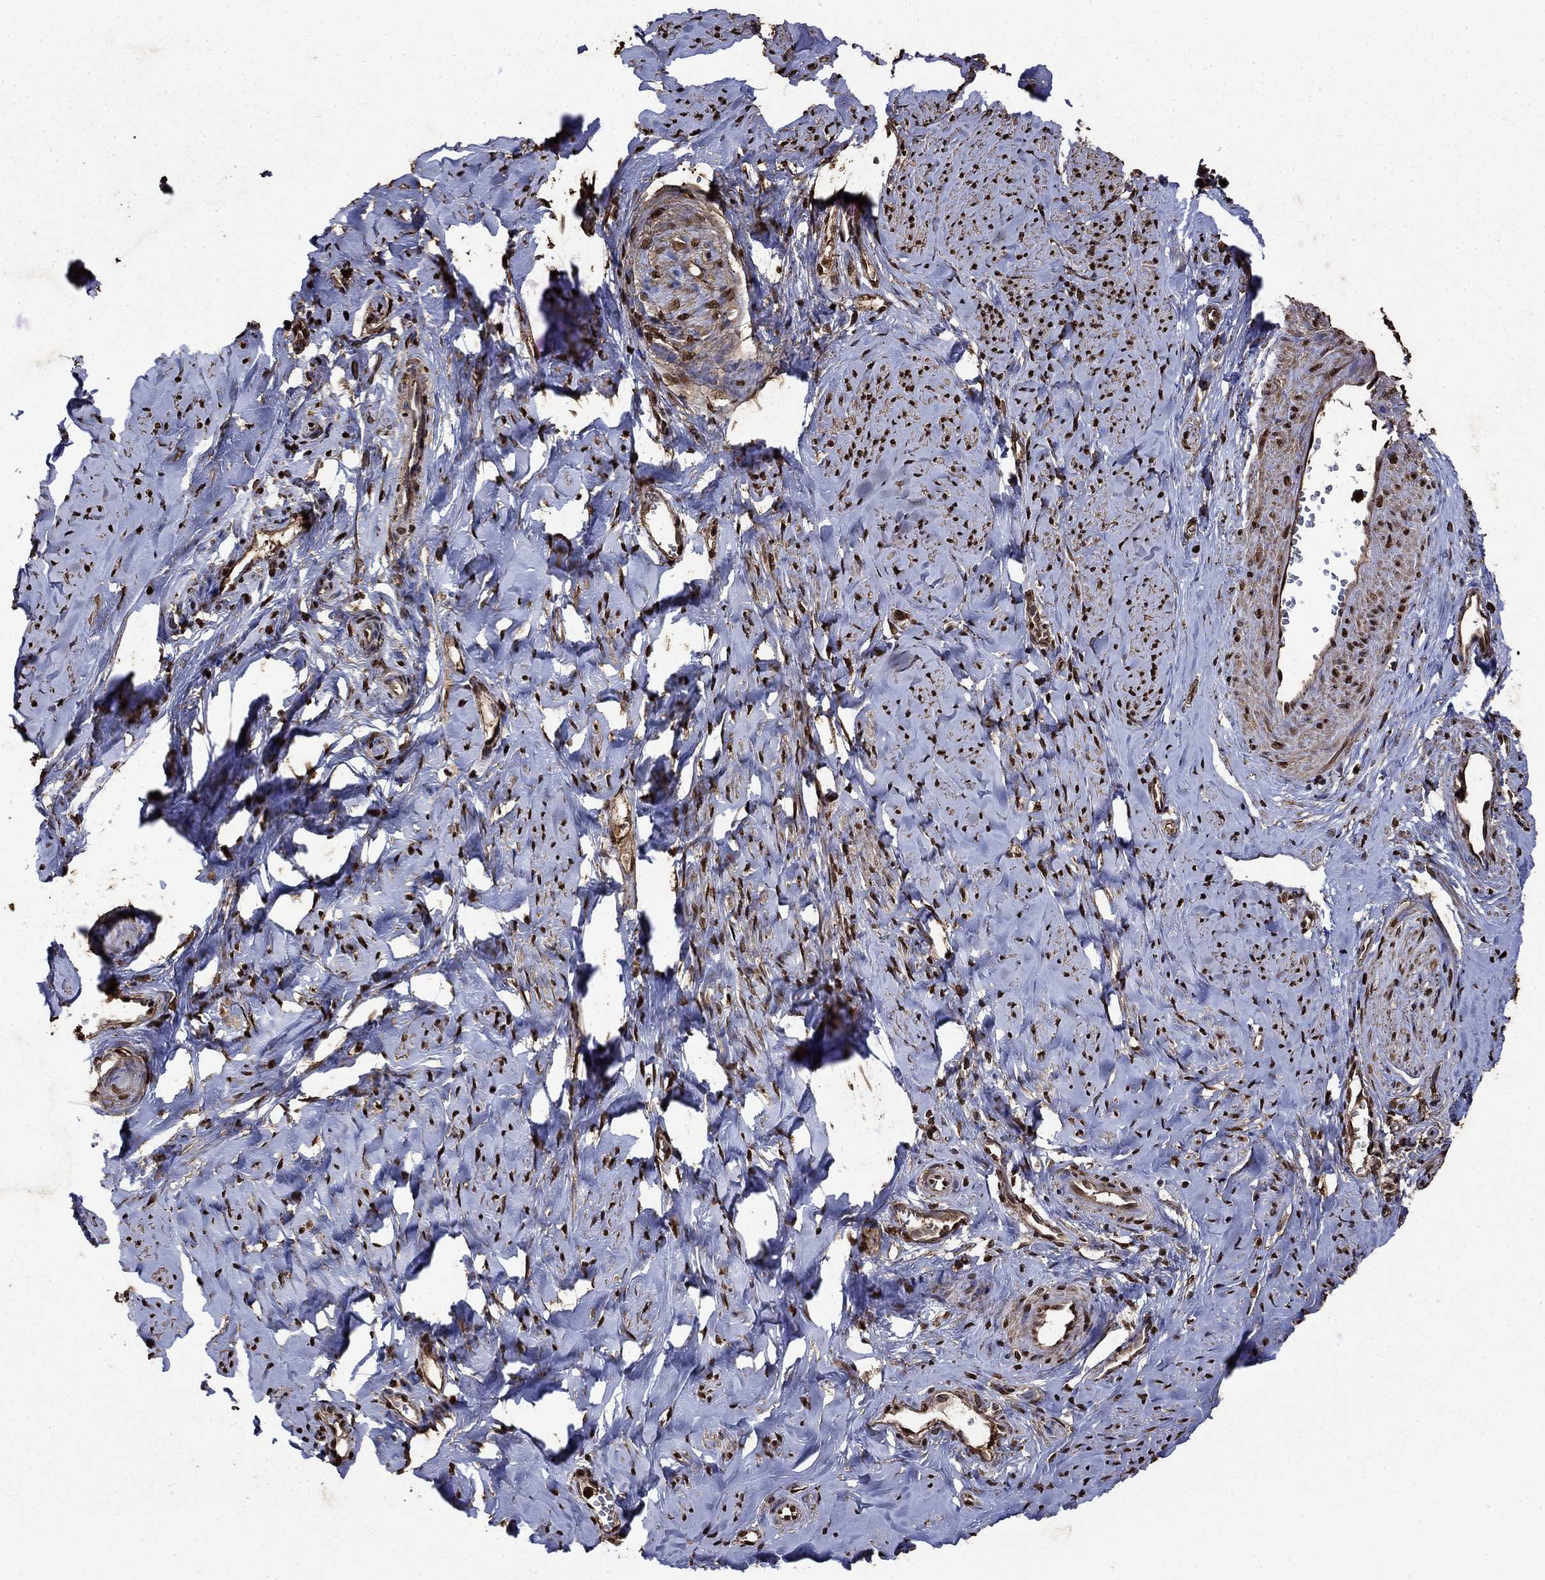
{"staining": {"intensity": "moderate", "quantity": "25%-75%", "location": "nuclear"}, "tissue": "smooth muscle", "cell_type": "Smooth muscle cells", "image_type": "normal", "snomed": [{"axis": "morphology", "description": "Normal tissue, NOS"}, {"axis": "topography", "description": "Smooth muscle"}], "caption": "Immunohistochemical staining of unremarkable human smooth muscle exhibits 25%-75% levels of moderate nuclear protein expression in about 25%-75% of smooth muscle cells.", "gene": "GAPDH", "patient": {"sex": "female", "age": 48}}